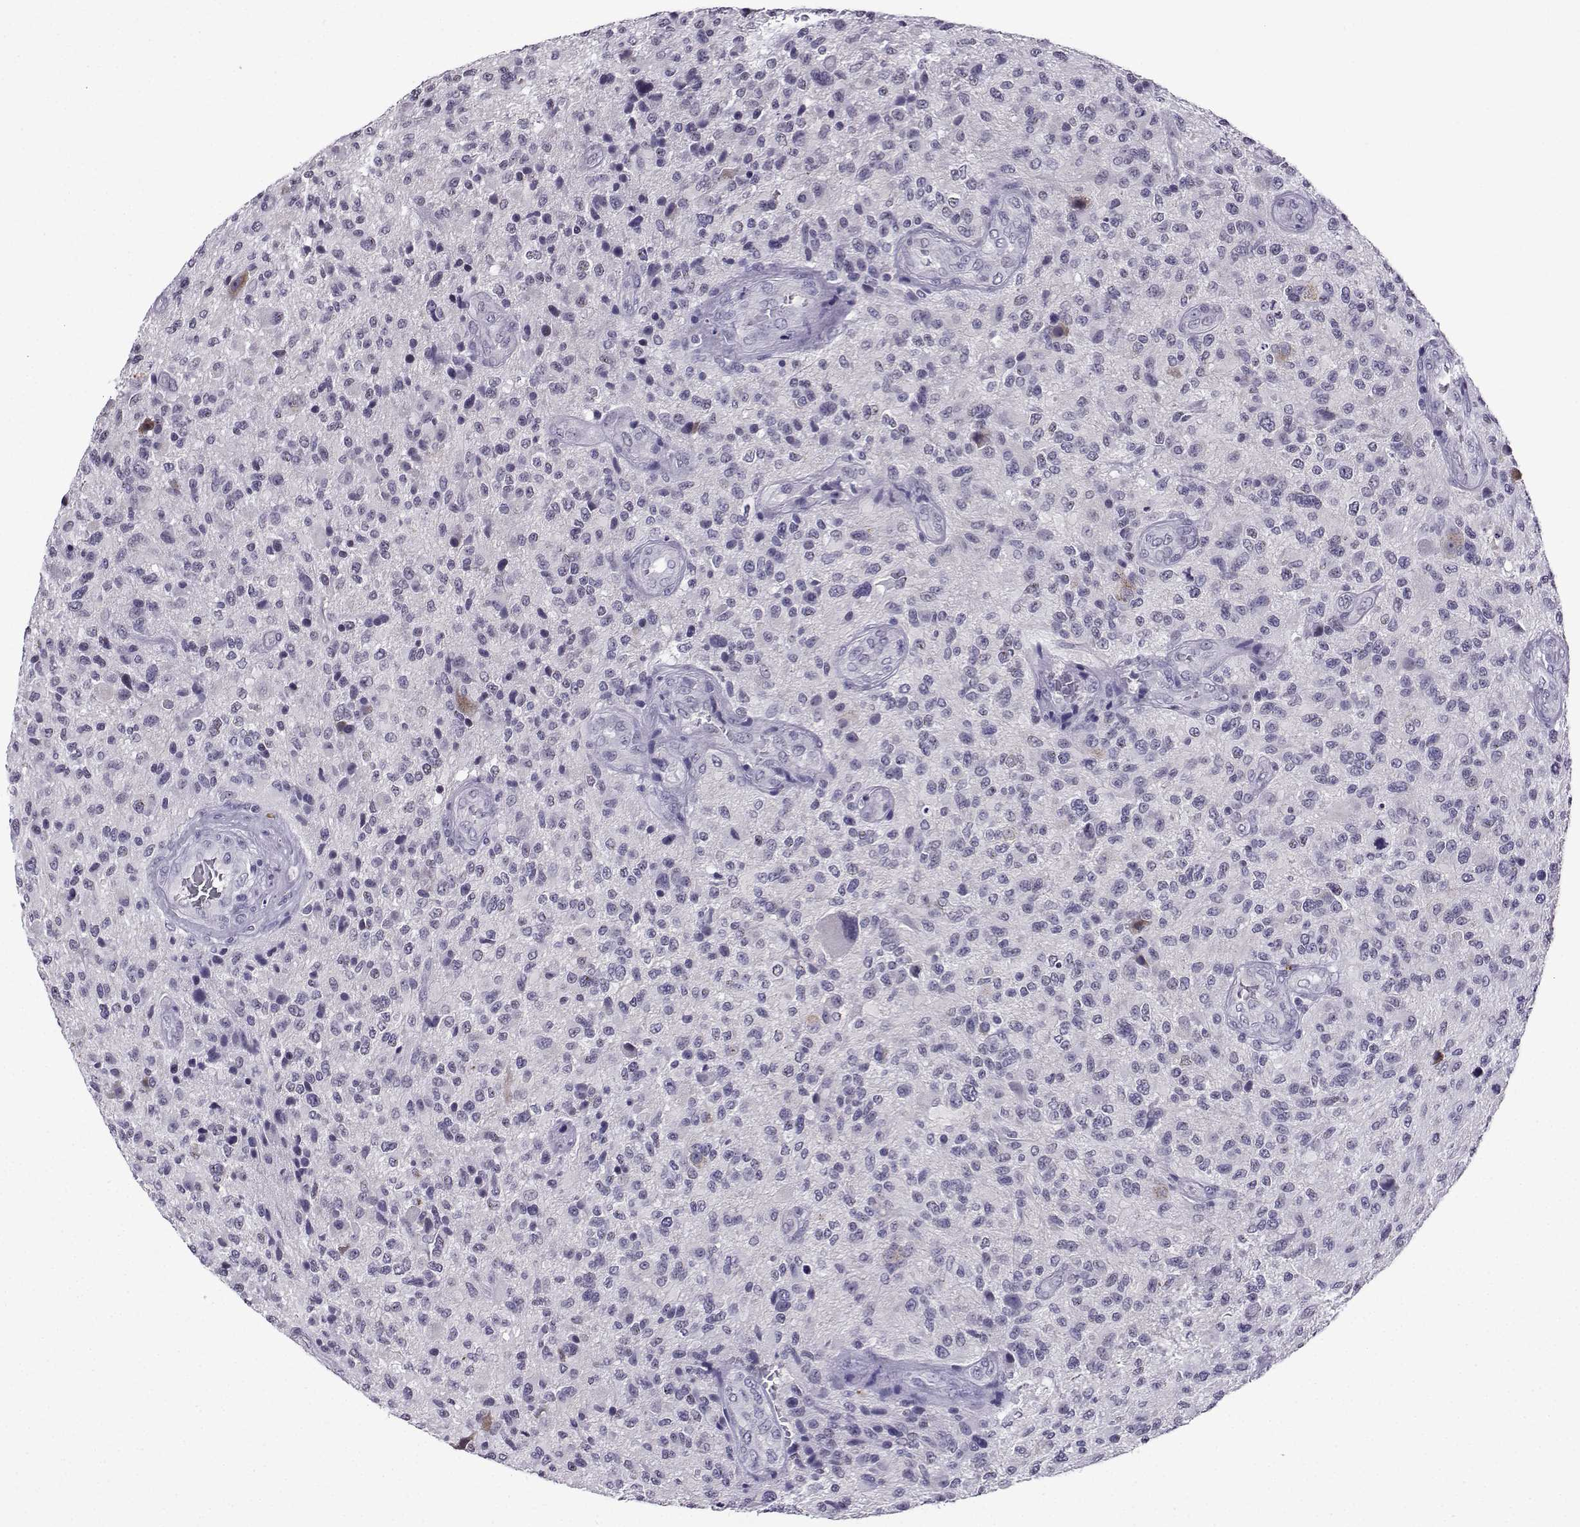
{"staining": {"intensity": "negative", "quantity": "none", "location": "none"}, "tissue": "glioma", "cell_type": "Tumor cells", "image_type": "cancer", "snomed": [{"axis": "morphology", "description": "Glioma, malignant, High grade"}, {"axis": "topography", "description": "Brain"}], "caption": "The IHC micrograph has no significant positivity in tumor cells of malignant glioma (high-grade) tissue.", "gene": "LRFN2", "patient": {"sex": "male", "age": 47}}